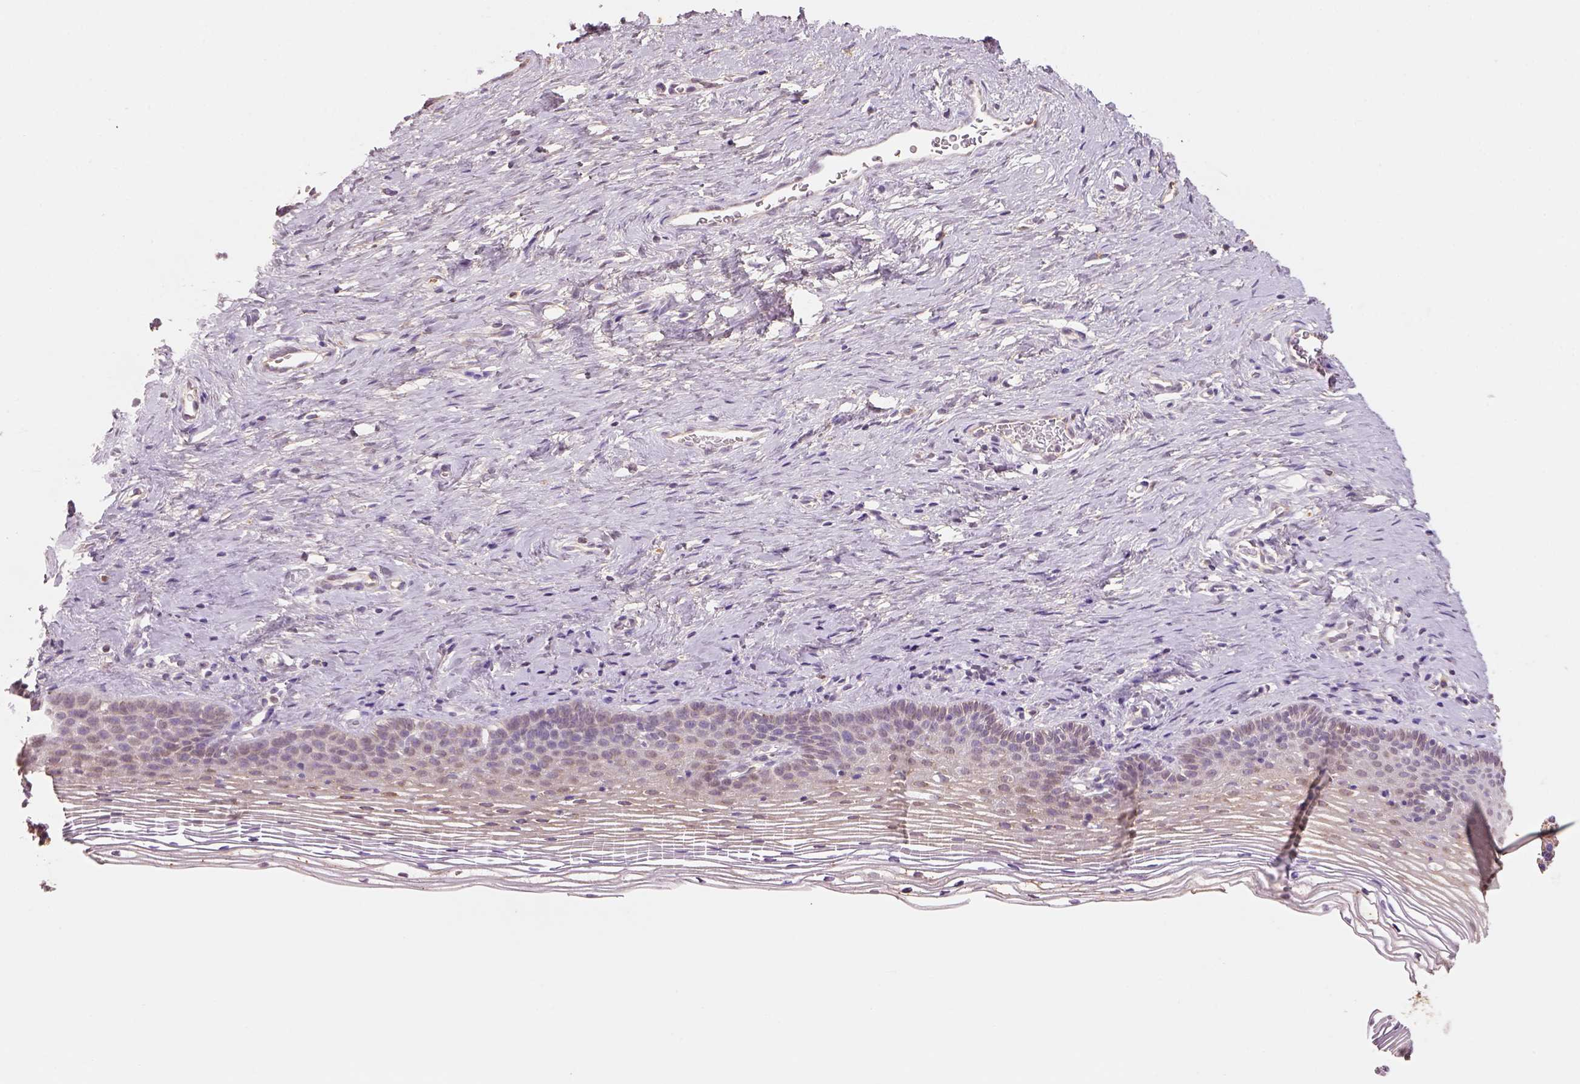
{"staining": {"intensity": "negative", "quantity": "none", "location": "none"}, "tissue": "cervix", "cell_type": "Glandular cells", "image_type": "normal", "snomed": [{"axis": "morphology", "description": "Normal tissue, NOS"}, {"axis": "topography", "description": "Cervix"}], "caption": "IHC image of benign human cervix stained for a protein (brown), which shows no expression in glandular cells. (DAB immunohistochemistry (IHC) with hematoxylin counter stain).", "gene": "AP2B1", "patient": {"sex": "female", "age": 39}}